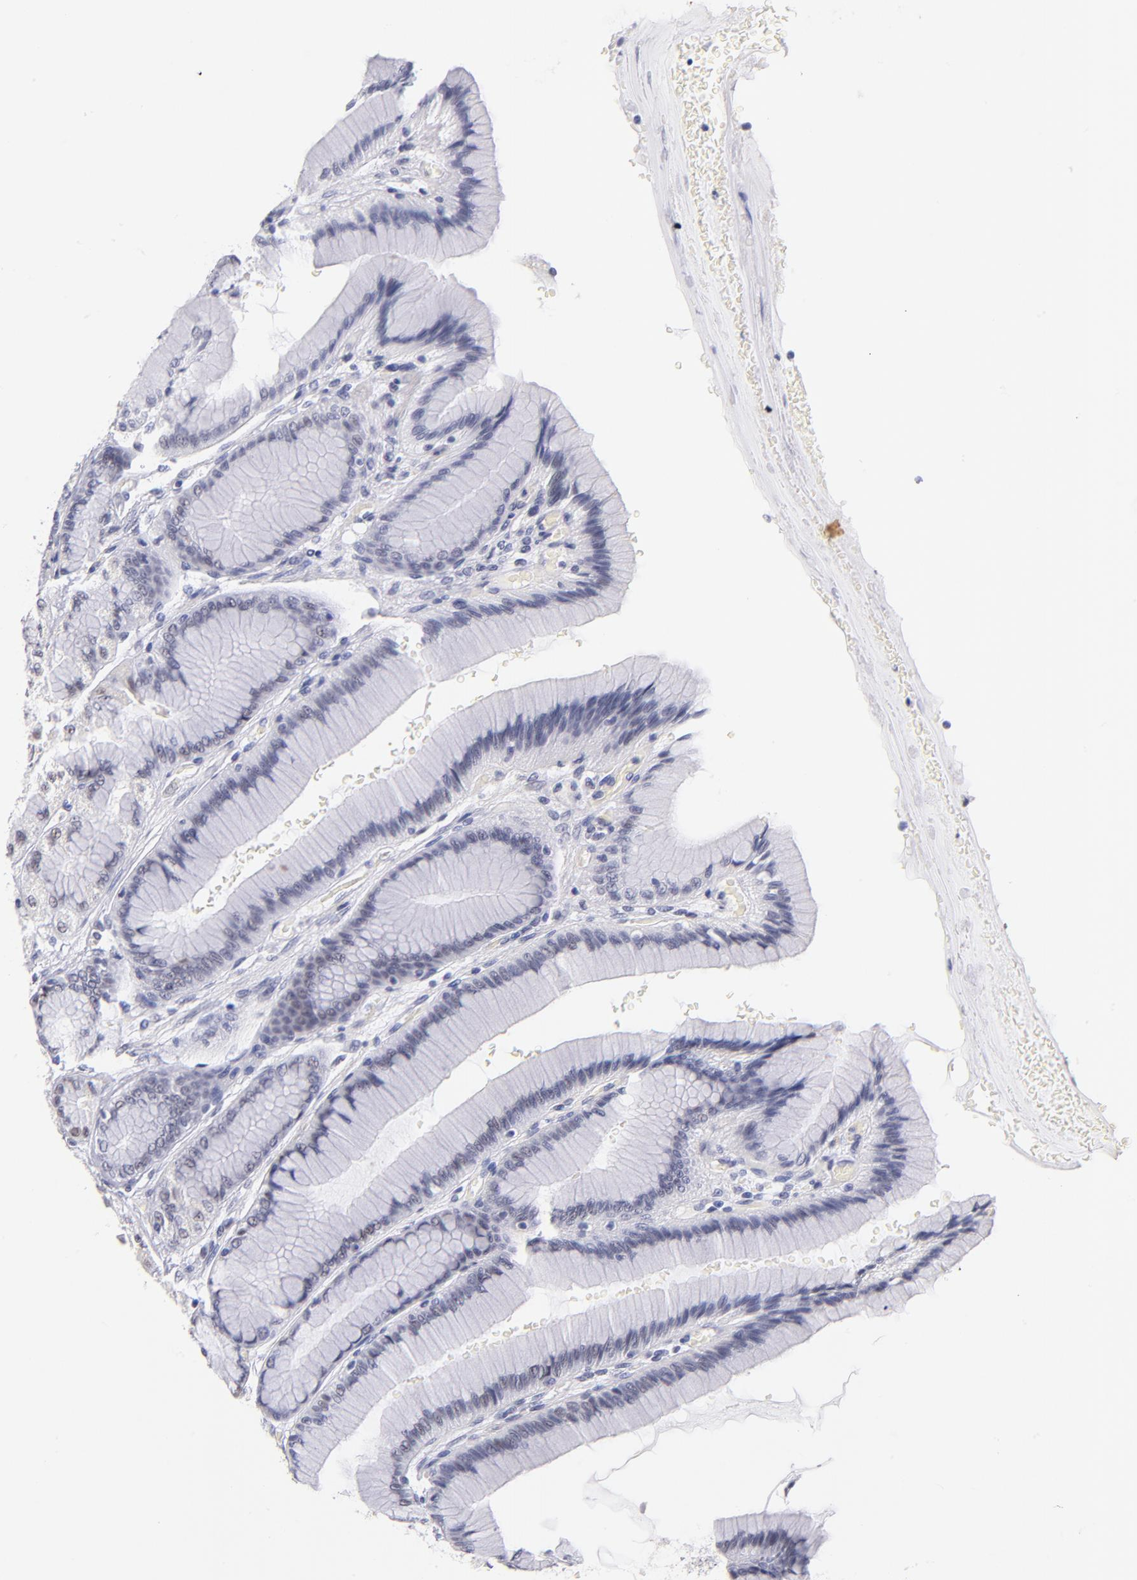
{"staining": {"intensity": "weak", "quantity": "<25%", "location": "nuclear"}, "tissue": "stomach", "cell_type": "Glandular cells", "image_type": "normal", "snomed": [{"axis": "morphology", "description": "Normal tissue, NOS"}, {"axis": "morphology", "description": "Adenocarcinoma, NOS"}, {"axis": "topography", "description": "Stomach"}, {"axis": "topography", "description": "Stomach, lower"}], "caption": "High magnification brightfield microscopy of benign stomach stained with DAB (brown) and counterstained with hematoxylin (blue): glandular cells show no significant staining. (Immunohistochemistry, brightfield microscopy, high magnification).", "gene": "SNRPB", "patient": {"sex": "female", "age": 65}}